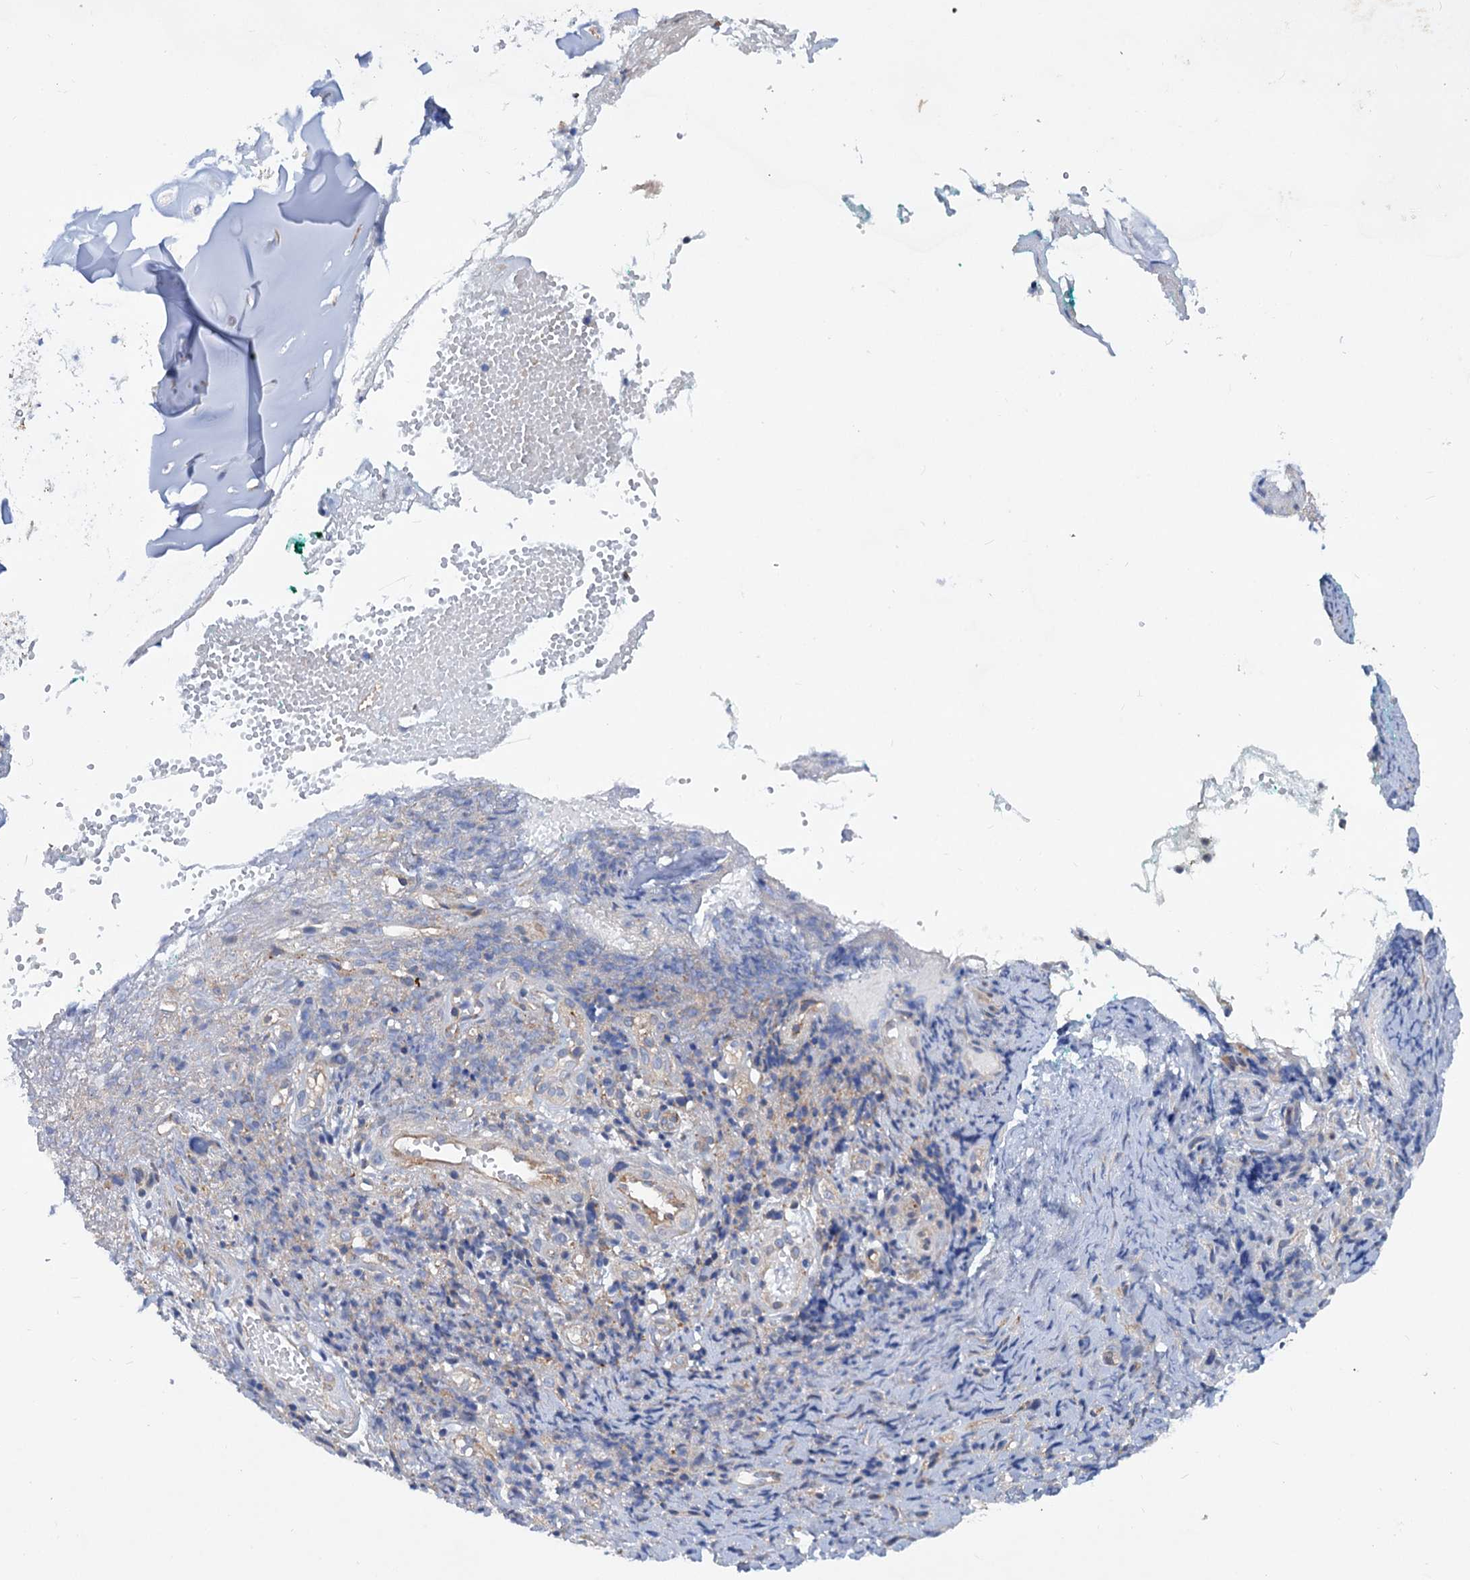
{"staining": {"intensity": "negative", "quantity": "none", "location": "none"}, "tissue": "adipose tissue", "cell_type": "Adipocytes", "image_type": "normal", "snomed": [{"axis": "morphology", "description": "Normal tissue, NOS"}, {"axis": "morphology", "description": "Basal cell carcinoma"}, {"axis": "topography", "description": "Cartilage tissue"}, {"axis": "topography", "description": "Nasopharynx"}, {"axis": "topography", "description": "Oral tissue"}], "caption": "Protein analysis of normal adipose tissue displays no significant expression in adipocytes.", "gene": "TRIM55", "patient": {"sex": "female", "age": 77}}